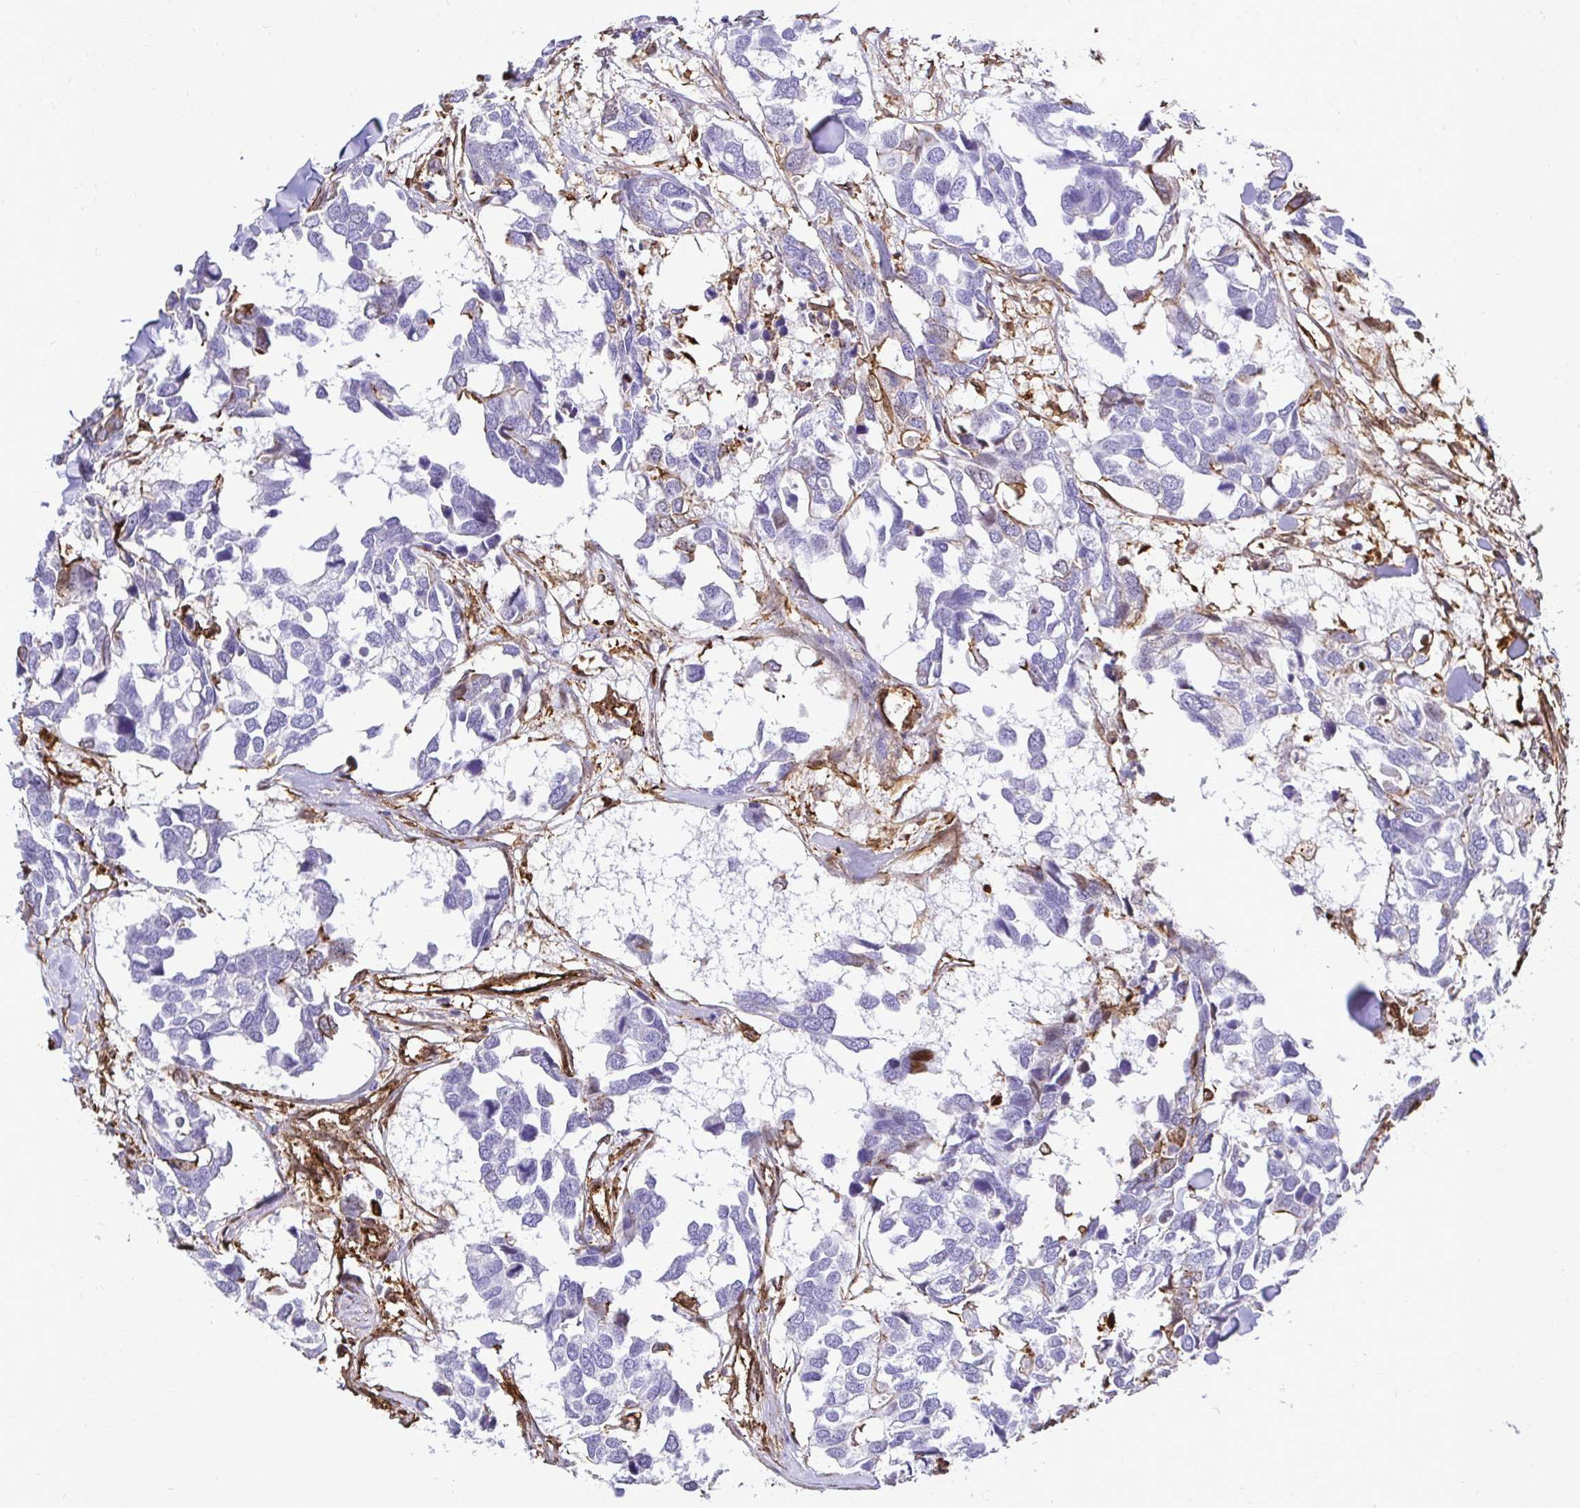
{"staining": {"intensity": "negative", "quantity": "none", "location": "none"}, "tissue": "breast cancer", "cell_type": "Tumor cells", "image_type": "cancer", "snomed": [{"axis": "morphology", "description": "Duct carcinoma"}, {"axis": "topography", "description": "Breast"}], "caption": "This histopathology image is of breast cancer (infiltrating ductal carcinoma) stained with IHC to label a protein in brown with the nuclei are counter-stained blue. There is no positivity in tumor cells.", "gene": "GSN", "patient": {"sex": "female", "age": 83}}